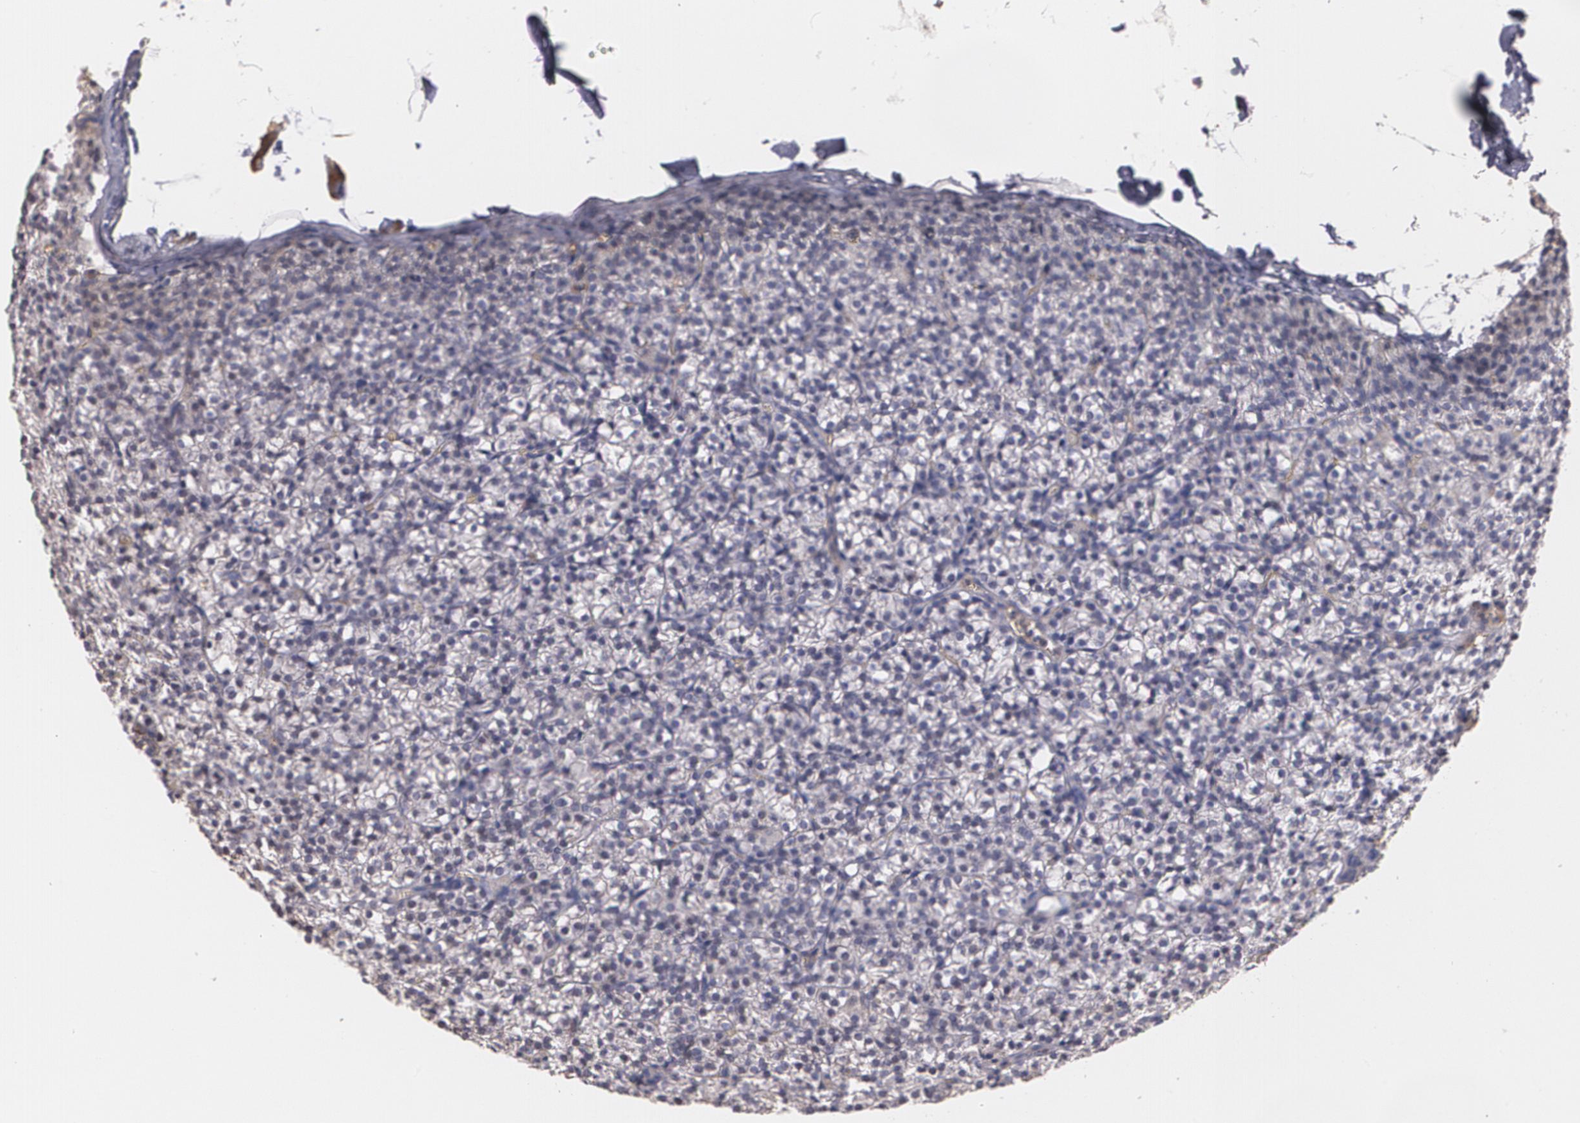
{"staining": {"intensity": "moderate", "quantity": ">75%", "location": "cytoplasmic/membranous"}, "tissue": "parathyroid gland", "cell_type": "Glandular cells", "image_type": "normal", "snomed": [{"axis": "morphology", "description": "Normal tissue, NOS"}, {"axis": "topography", "description": "Parathyroid gland"}], "caption": "Protein staining displays moderate cytoplasmic/membranous staining in approximately >75% of glandular cells in benign parathyroid gland. Immunohistochemistry (ihc) stains the protein of interest in brown and the nuclei are stained blue.", "gene": "AMBP", "patient": {"sex": "female", "age": 17}}